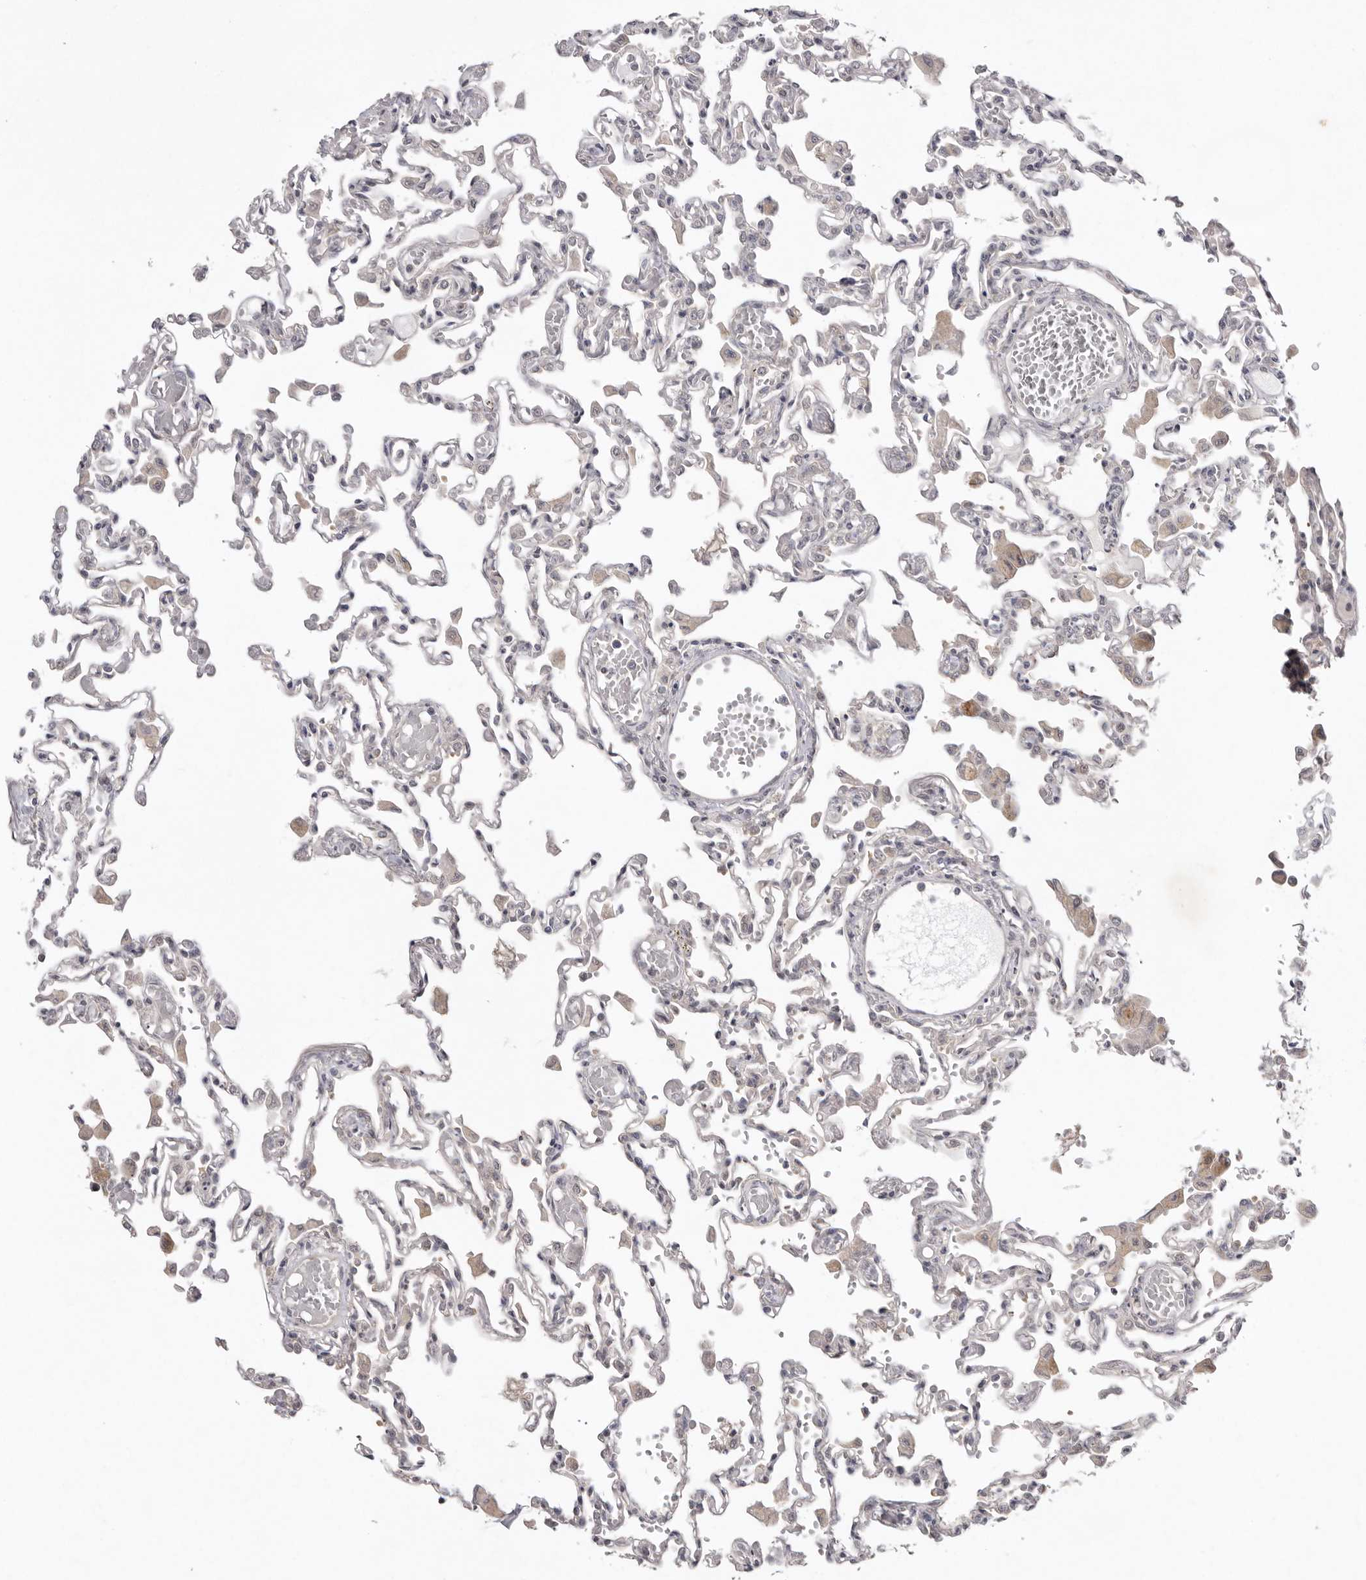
{"staining": {"intensity": "moderate", "quantity": "<25%", "location": "cytoplasmic/membranous"}, "tissue": "lung", "cell_type": "Alveolar cells", "image_type": "normal", "snomed": [{"axis": "morphology", "description": "Normal tissue, NOS"}, {"axis": "topography", "description": "Bronchus"}, {"axis": "topography", "description": "Lung"}], "caption": "The image demonstrates immunohistochemical staining of benign lung. There is moderate cytoplasmic/membranous positivity is appreciated in about <25% of alveolar cells. (Stains: DAB (3,3'-diaminobenzidine) in brown, nuclei in blue, Microscopy: brightfield microscopy at high magnification).", "gene": "NSUN4", "patient": {"sex": "female", "age": 49}}